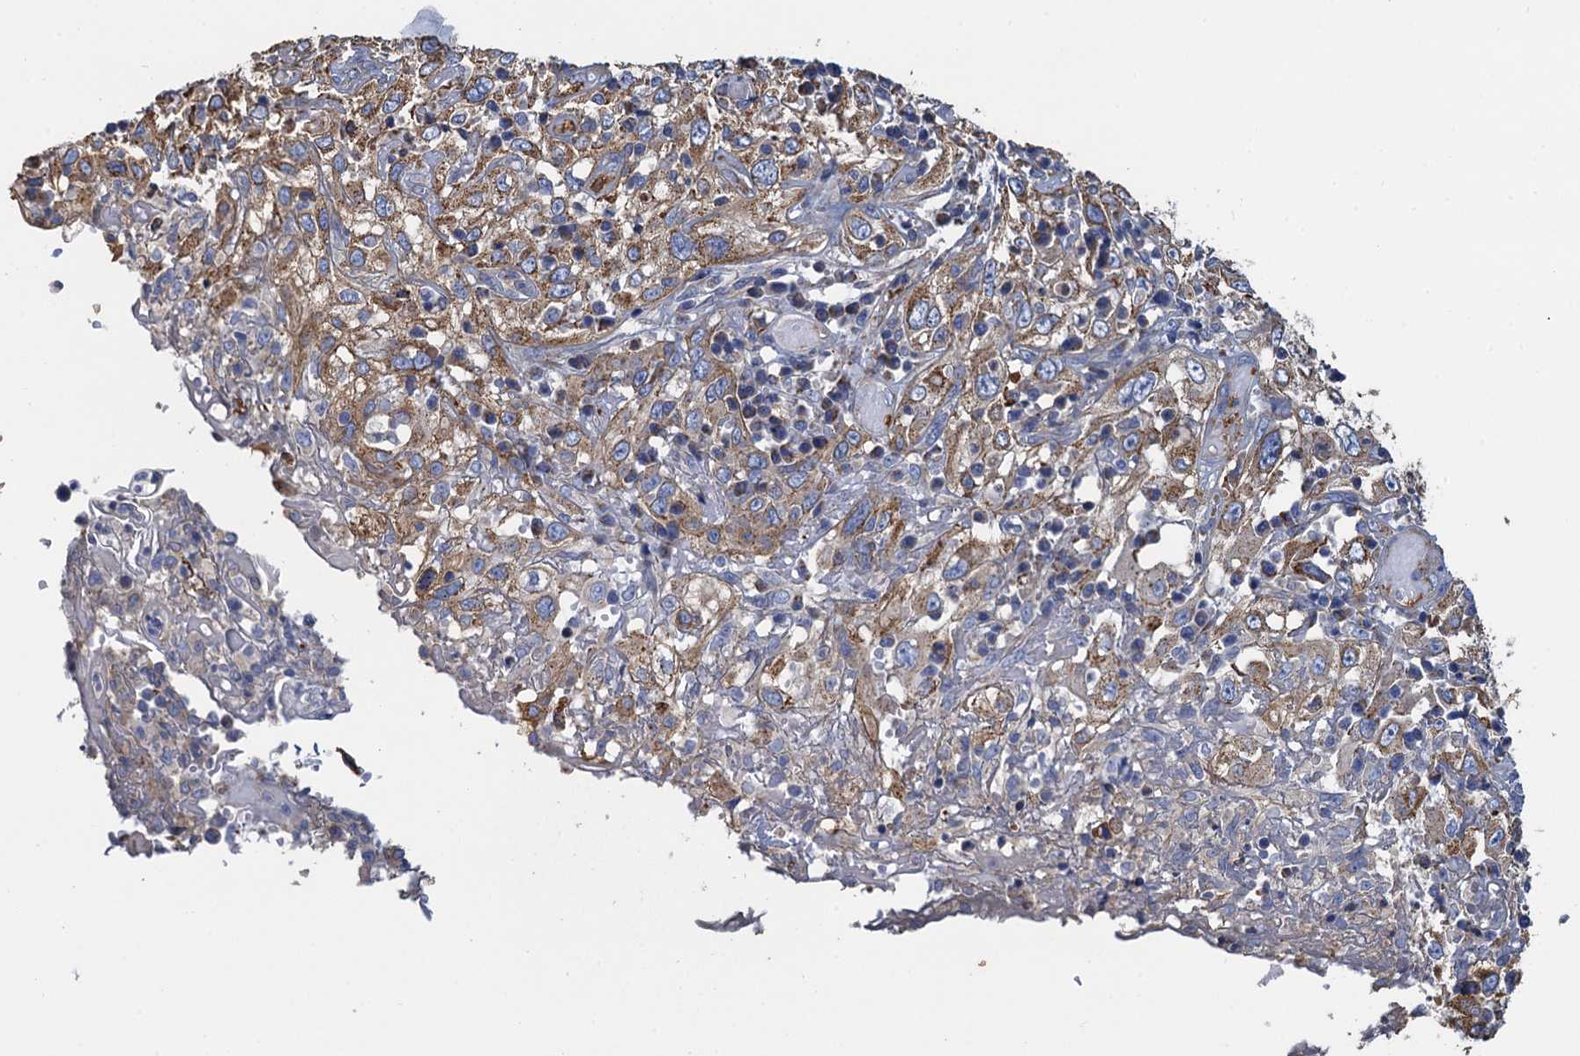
{"staining": {"intensity": "moderate", "quantity": "25%-75%", "location": "cytoplasmic/membranous"}, "tissue": "cervical cancer", "cell_type": "Tumor cells", "image_type": "cancer", "snomed": [{"axis": "morphology", "description": "Squamous cell carcinoma, NOS"}, {"axis": "topography", "description": "Cervix"}], "caption": "A photomicrograph of human cervical squamous cell carcinoma stained for a protein exhibits moderate cytoplasmic/membranous brown staining in tumor cells. The protein is stained brown, and the nuclei are stained in blue (DAB IHC with brightfield microscopy, high magnification).", "gene": "GCSH", "patient": {"sex": "female", "age": 46}}